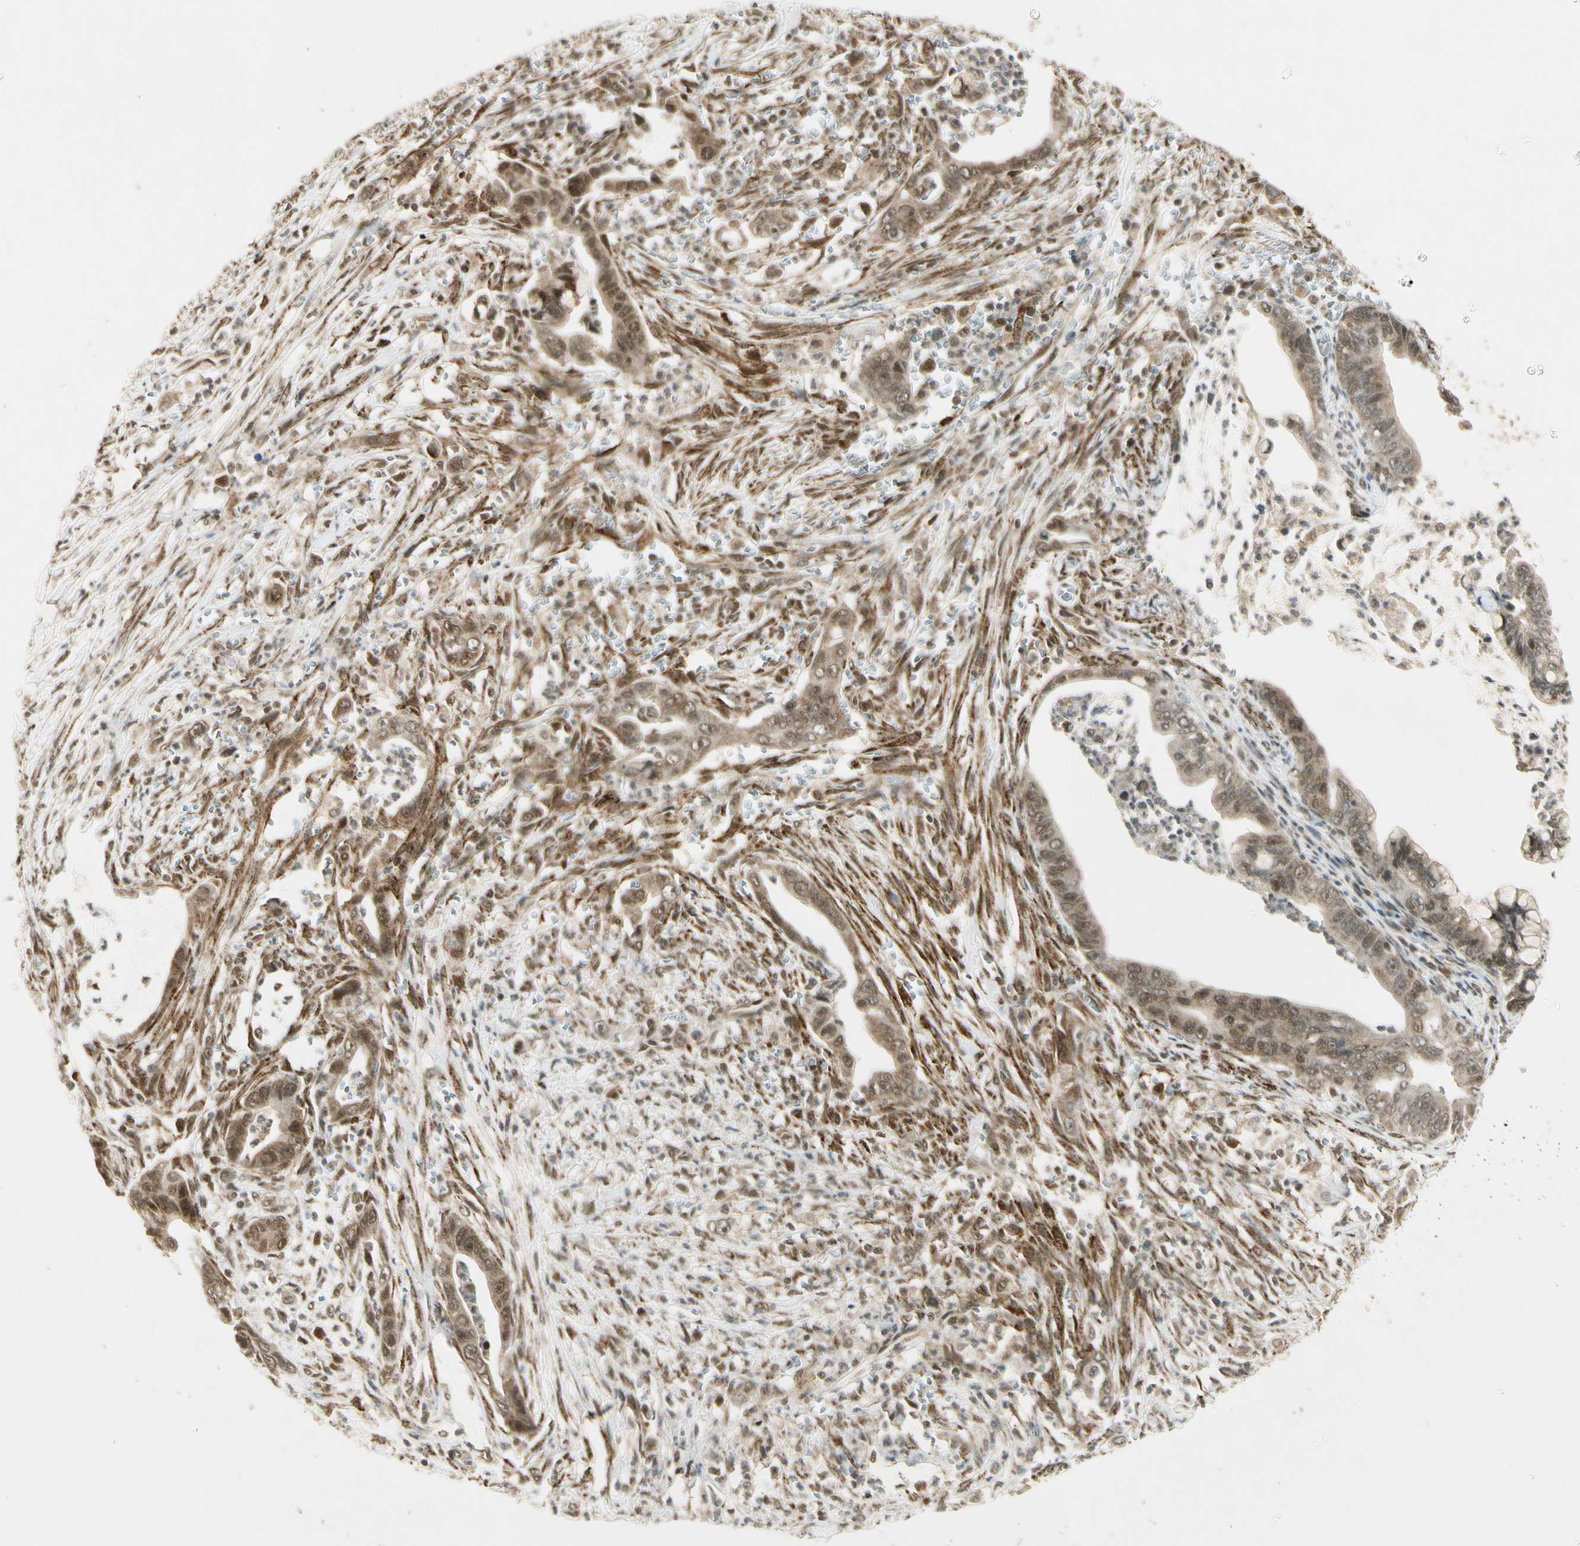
{"staining": {"intensity": "moderate", "quantity": "25%-75%", "location": "cytoplasmic/membranous,nuclear"}, "tissue": "pancreatic cancer", "cell_type": "Tumor cells", "image_type": "cancer", "snomed": [{"axis": "morphology", "description": "Adenocarcinoma, NOS"}, {"axis": "topography", "description": "Pancreas"}], "caption": "This micrograph displays pancreatic cancer stained with immunohistochemistry to label a protein in brown. The cytoplasmic/membranous and nuclear of tumor cells show moderate positivity for the protein. Nuclei are counter-stained blue.", "gene": "ZNF135", "patient": {"sex": "male", "age": 59}}